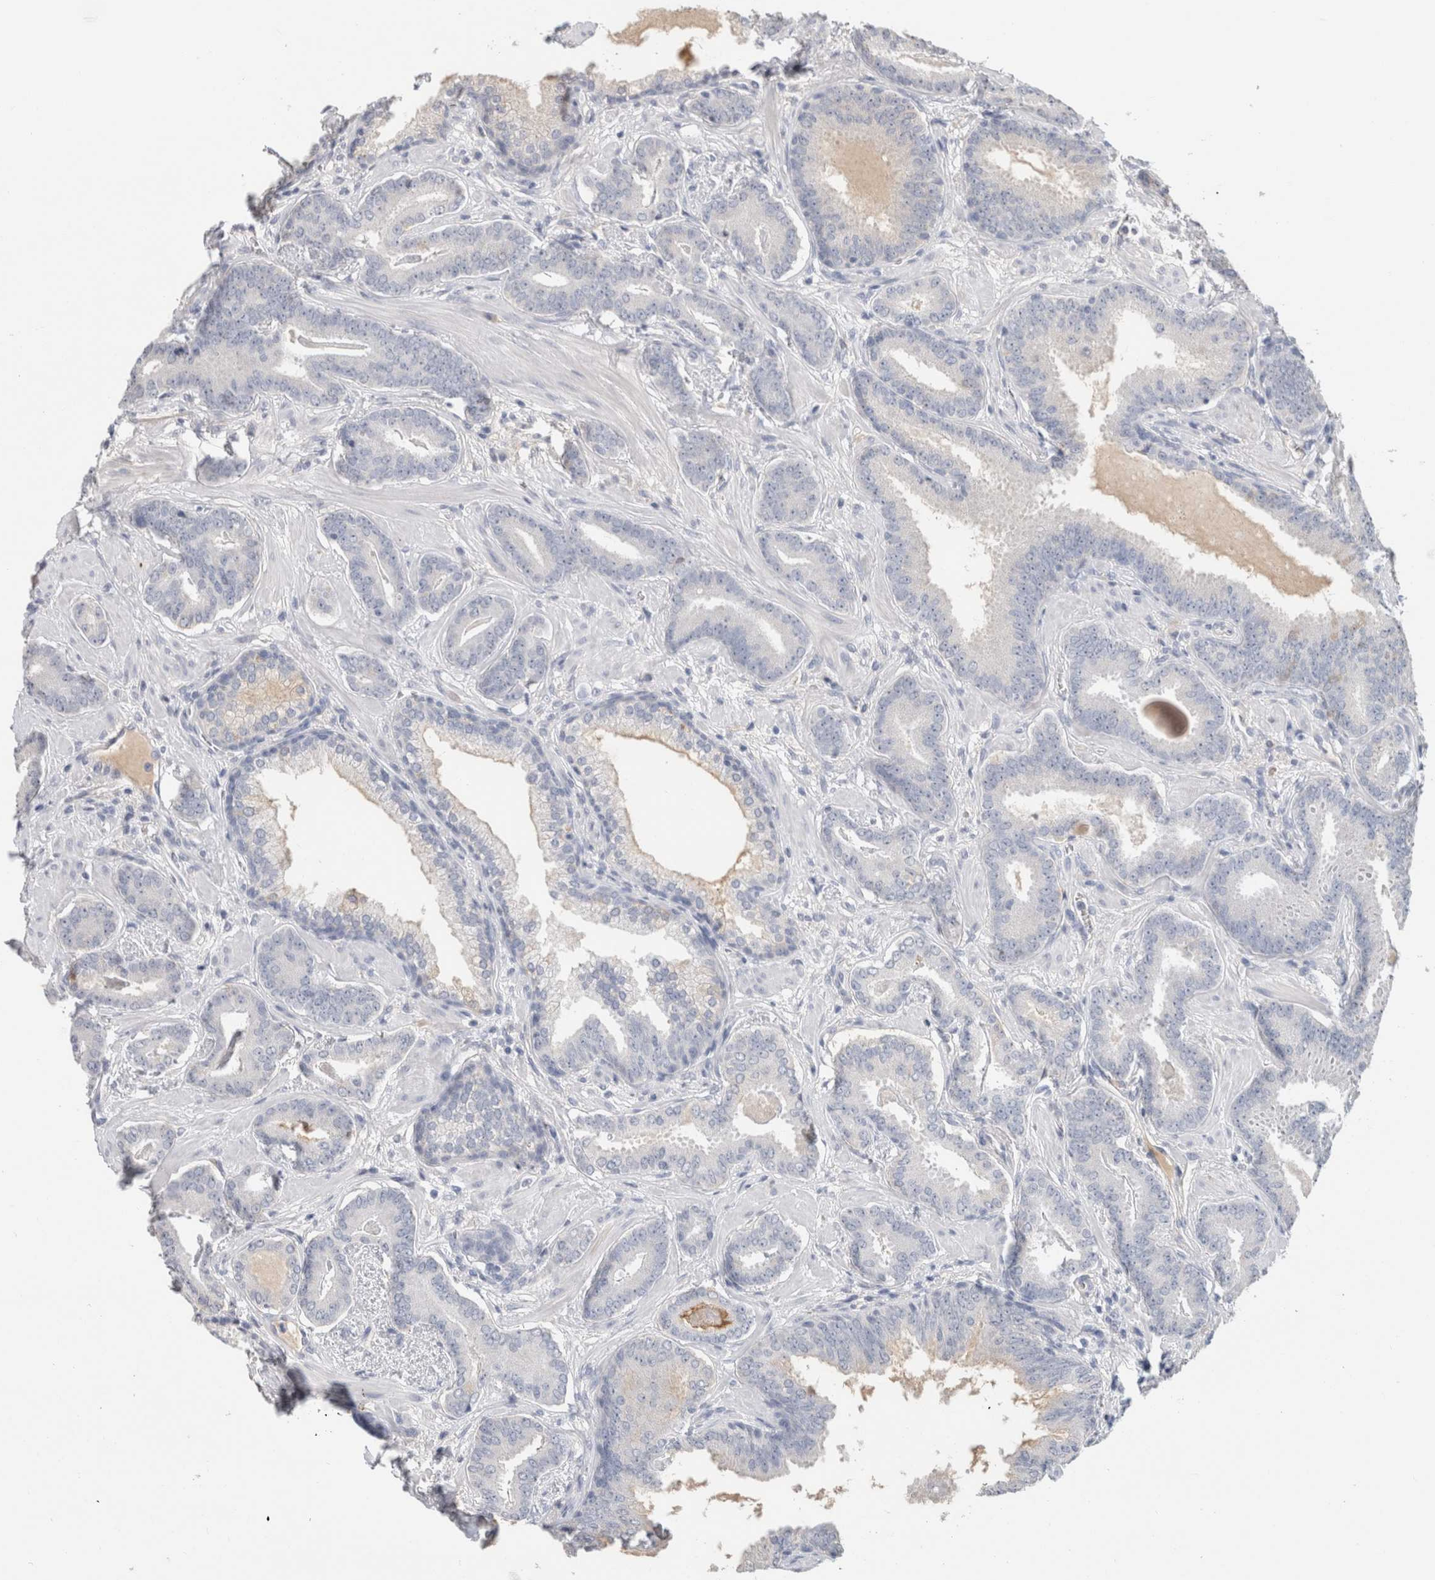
{"staining": {"intensity": "negative", "quantity": "none", "location": "none"}, "tissue": "prostate cancer", "cell_type": "Tumor cells", "image_type": "cancer", "snomed": [{"axis": "morphology", "description": "Adenocarcinoma, Low grade"}, {"axis": "topography", "description": "Prostate"}], "caption": "The histopathology image displays no staining of tumor cells in prostate cancer (adenocarcinoma (low-grade)).", "gene": "SCGB1A1", "patient": {"sex": "male", "age": 62}}